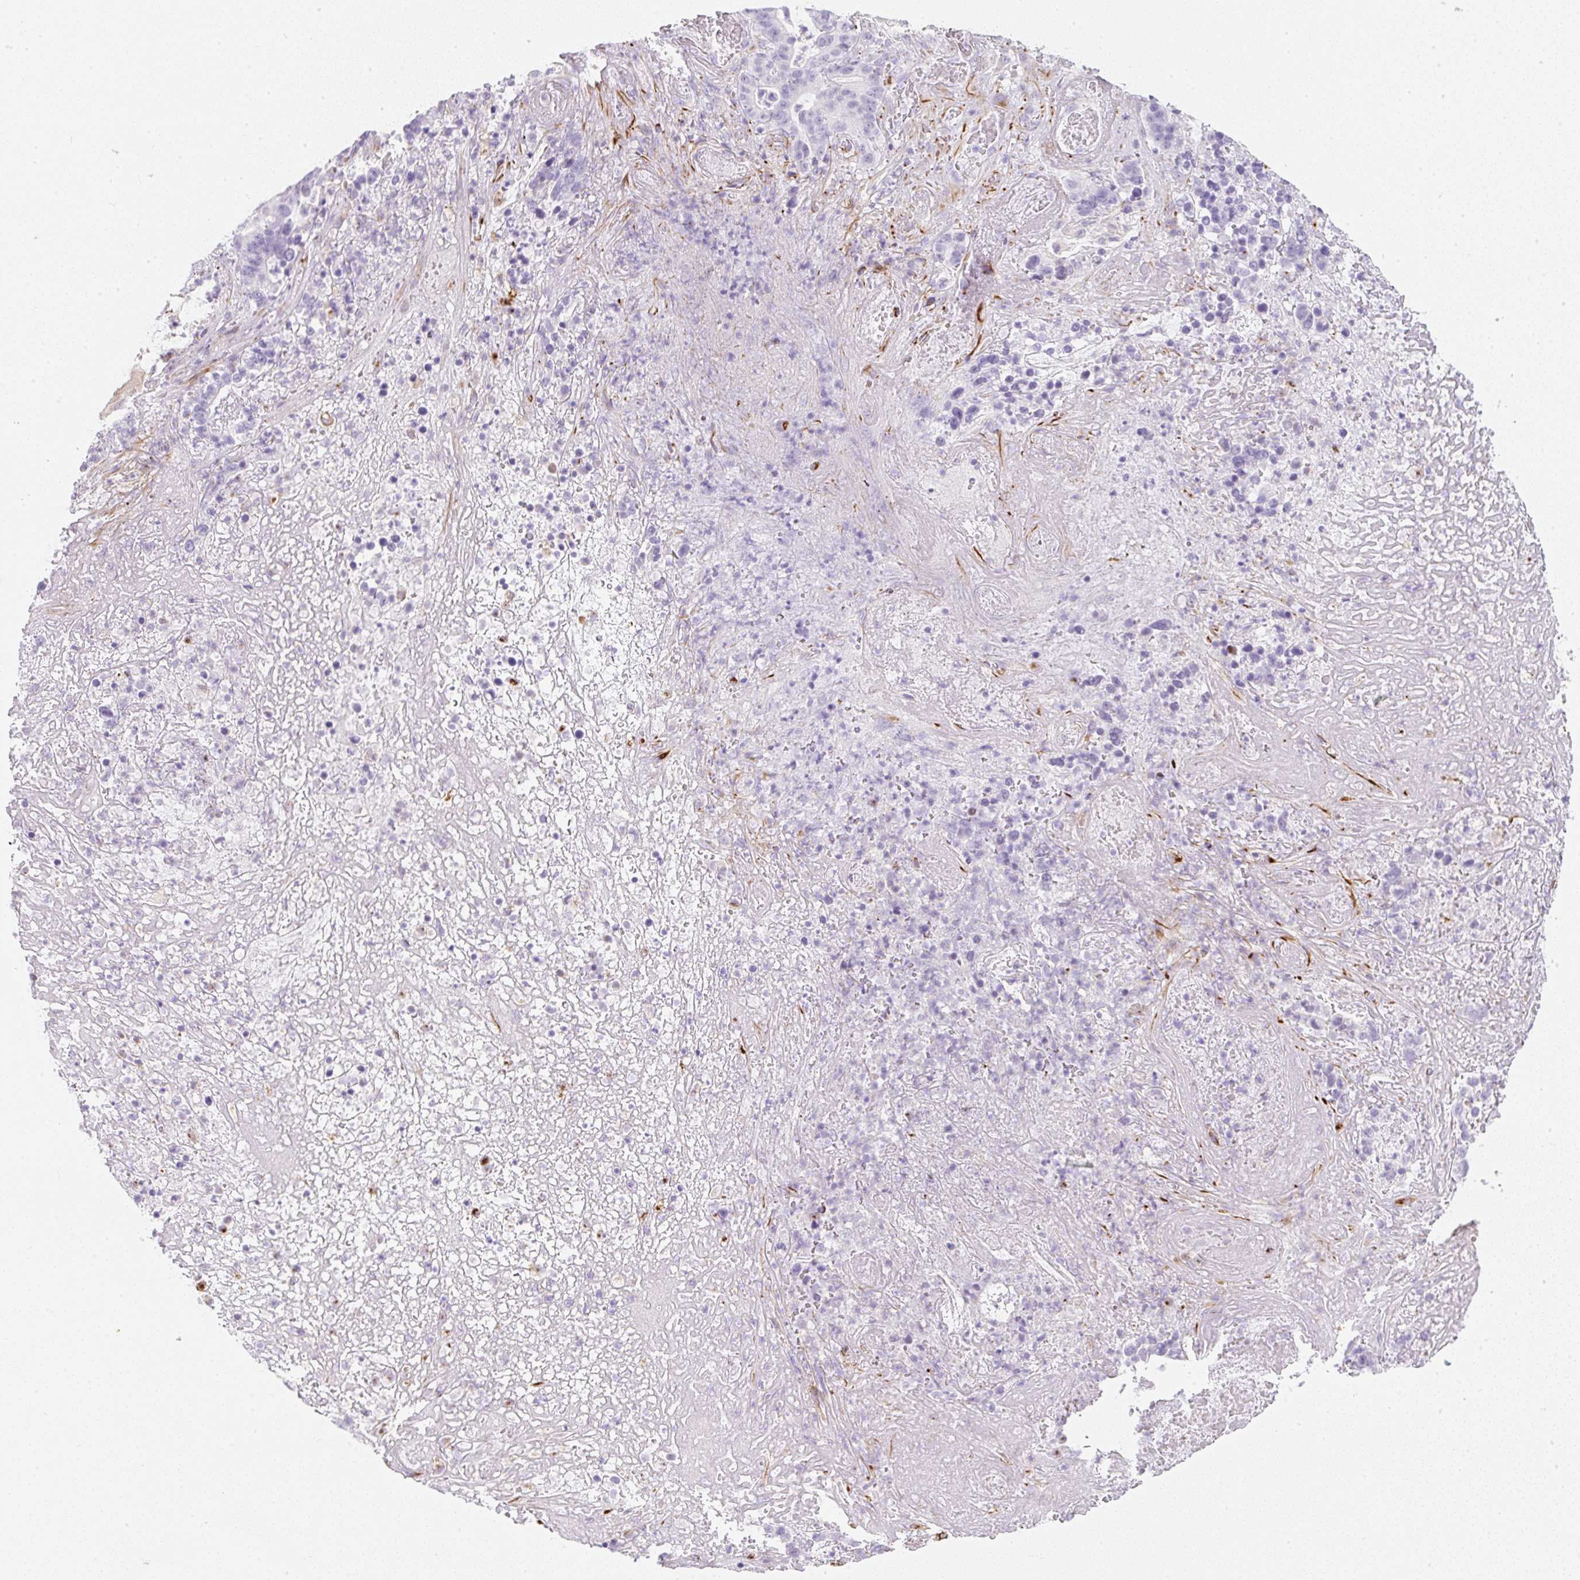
{"staining": {"intensity": "negative", "quantity": "none", "location": "none"}, "tissue": "stomach cancer", "cell_type": "Tumor cells", "image_type": "cancer", "snomed": [{"axis": "morphology", "description": "Normal tissue, NOS"}, {"axis": "morphology", "description": "Adenocarcinoma, NOS"}, {"axis": "topography", "description": "Stomach"}], "caption": "There is no significant positivity in tumor cells of stomach cancer (adenocarcinoma).", "gene": "ZNF689", "patient": {"sex": "female", "age": 64}}